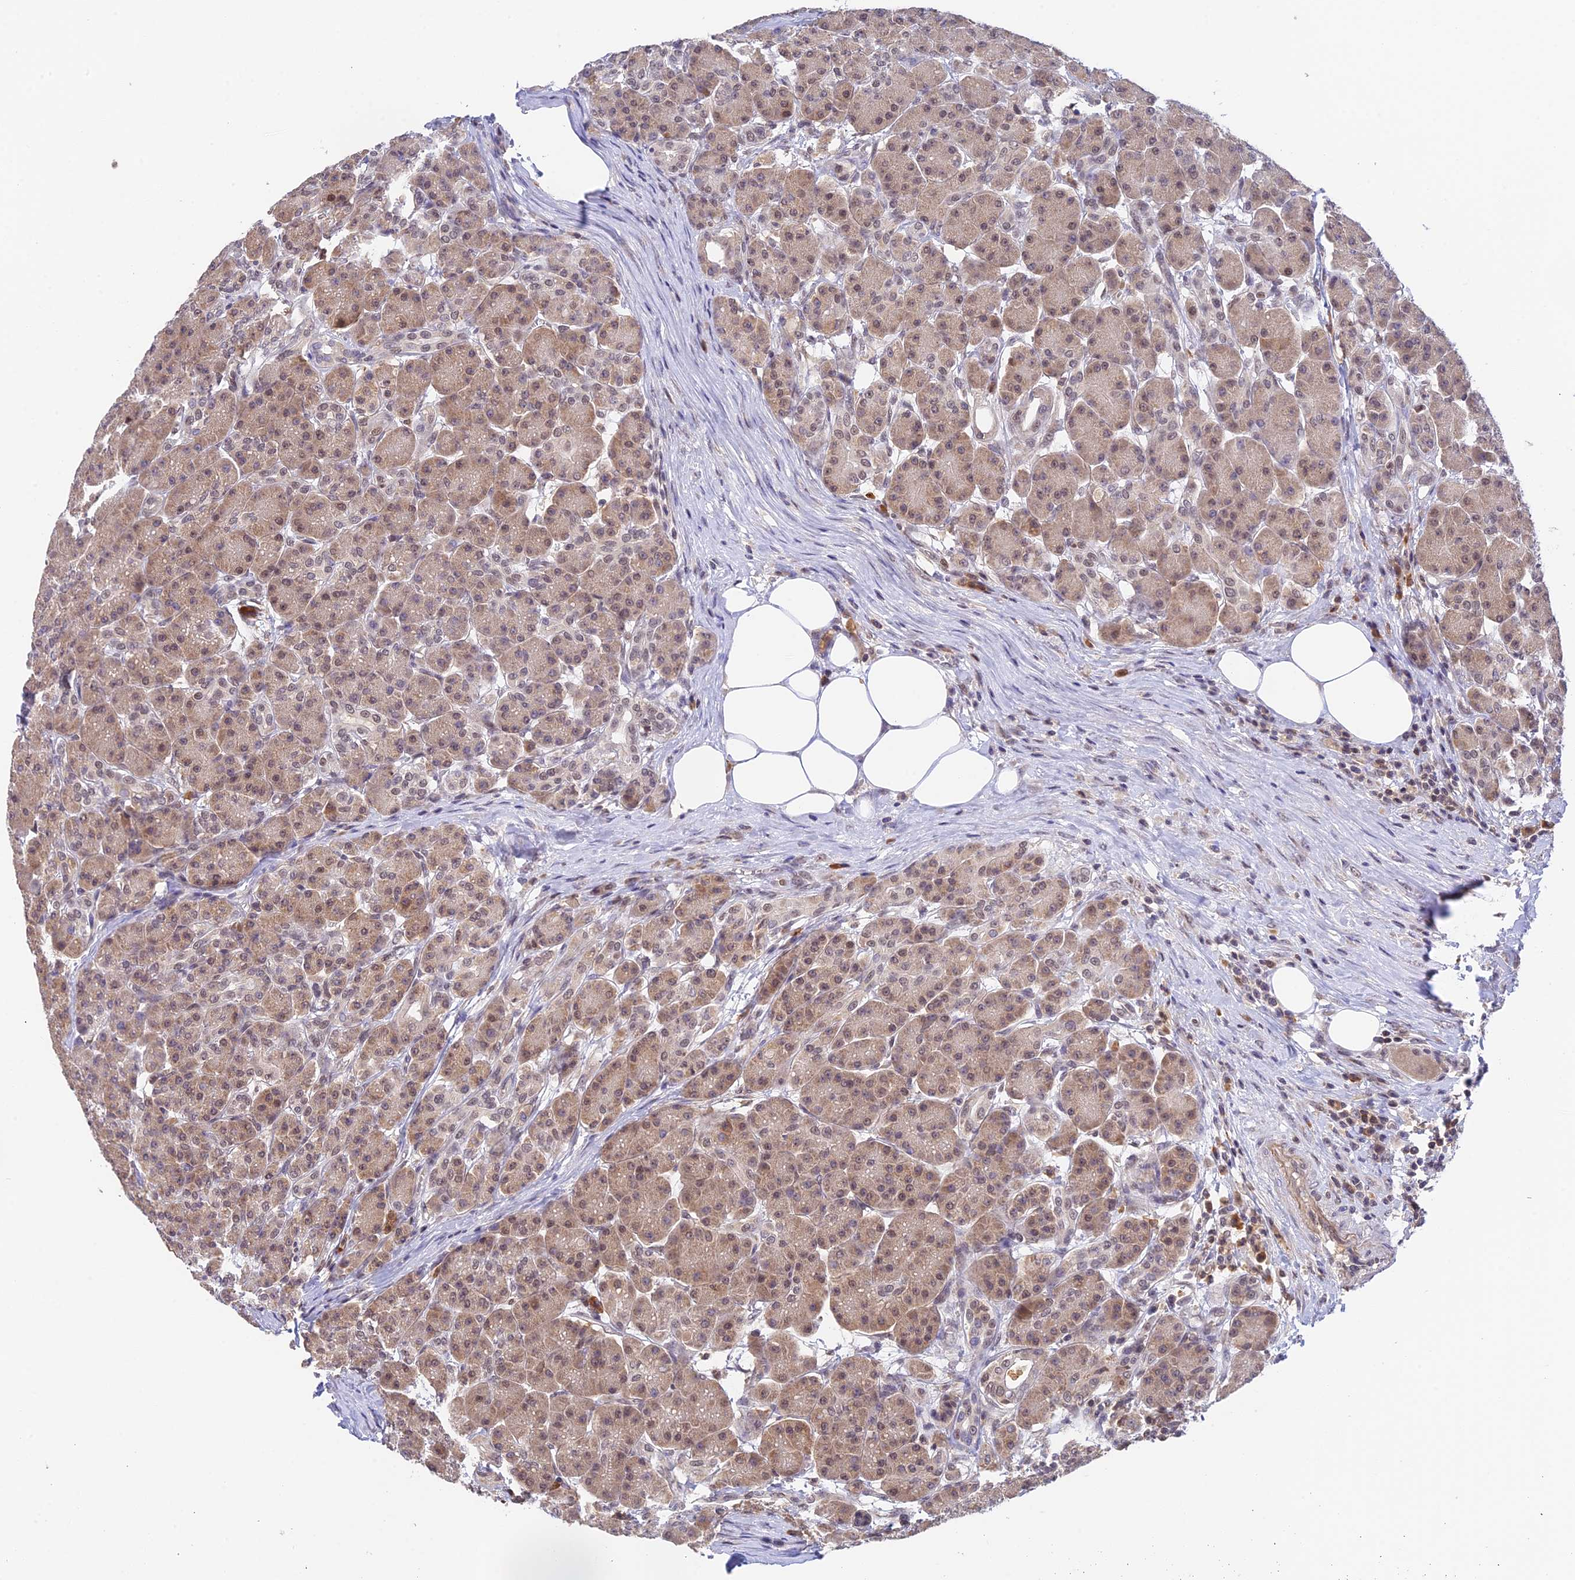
{"staining": {"intensity": "moderate", "quantity": ">75%", "location": "cytoplasmic/membranous,nuclear"}, "tissue": "pancreas", "cell_type": "Exocrine glandular cells", "image_type": "normal", "snomed": [{"axis": "morphology", "description": "Normal tissue, NOS"}, {"axis": "topography", "description": "Pancreas"}], "caption": "The image reveals immunohistochemical staining of normal pancreas. There is moderate cytoplasmic/membranous,nuclear expression is seen in about >75% of exocrine glandular cells.", "gene": "PEX16", "patient": {"sex": "male", "age": 63}}